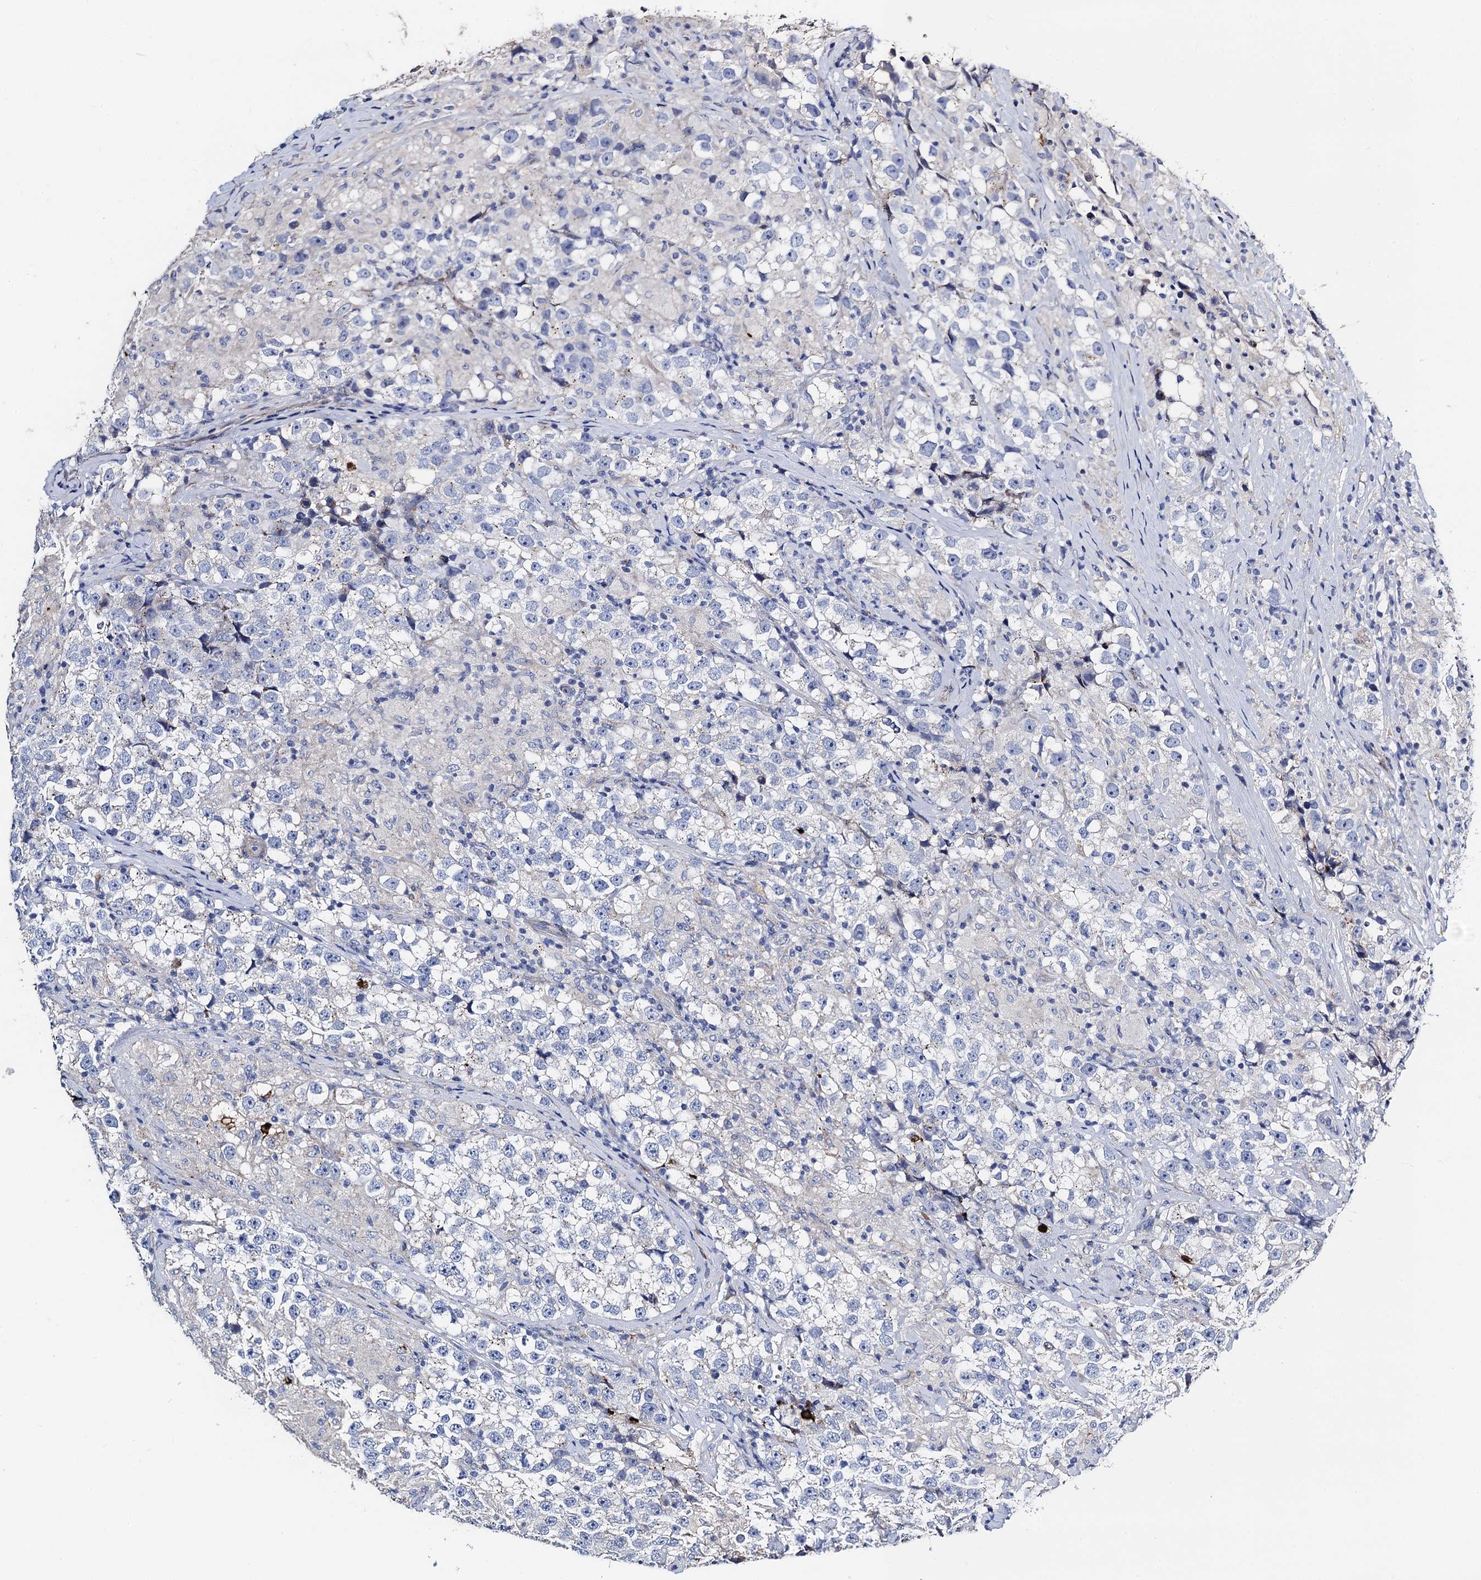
{"staining": {"intensity": "negative", "quantity": "none", "location": "none"}, "tissue": "testis cancer", "cell_type": "Tumor cells", "image_type": "cancer", "snomed": [{"axis": "morphology", "description": "Seminoma, NOS"}, {"axis": "topography", "description": "Testis"}], "caption": "There is no significant staining in tumor cells of testis cancer (seminoma).", "gene": "FREM3", "patient": {"sex": "male", "age": 46}}